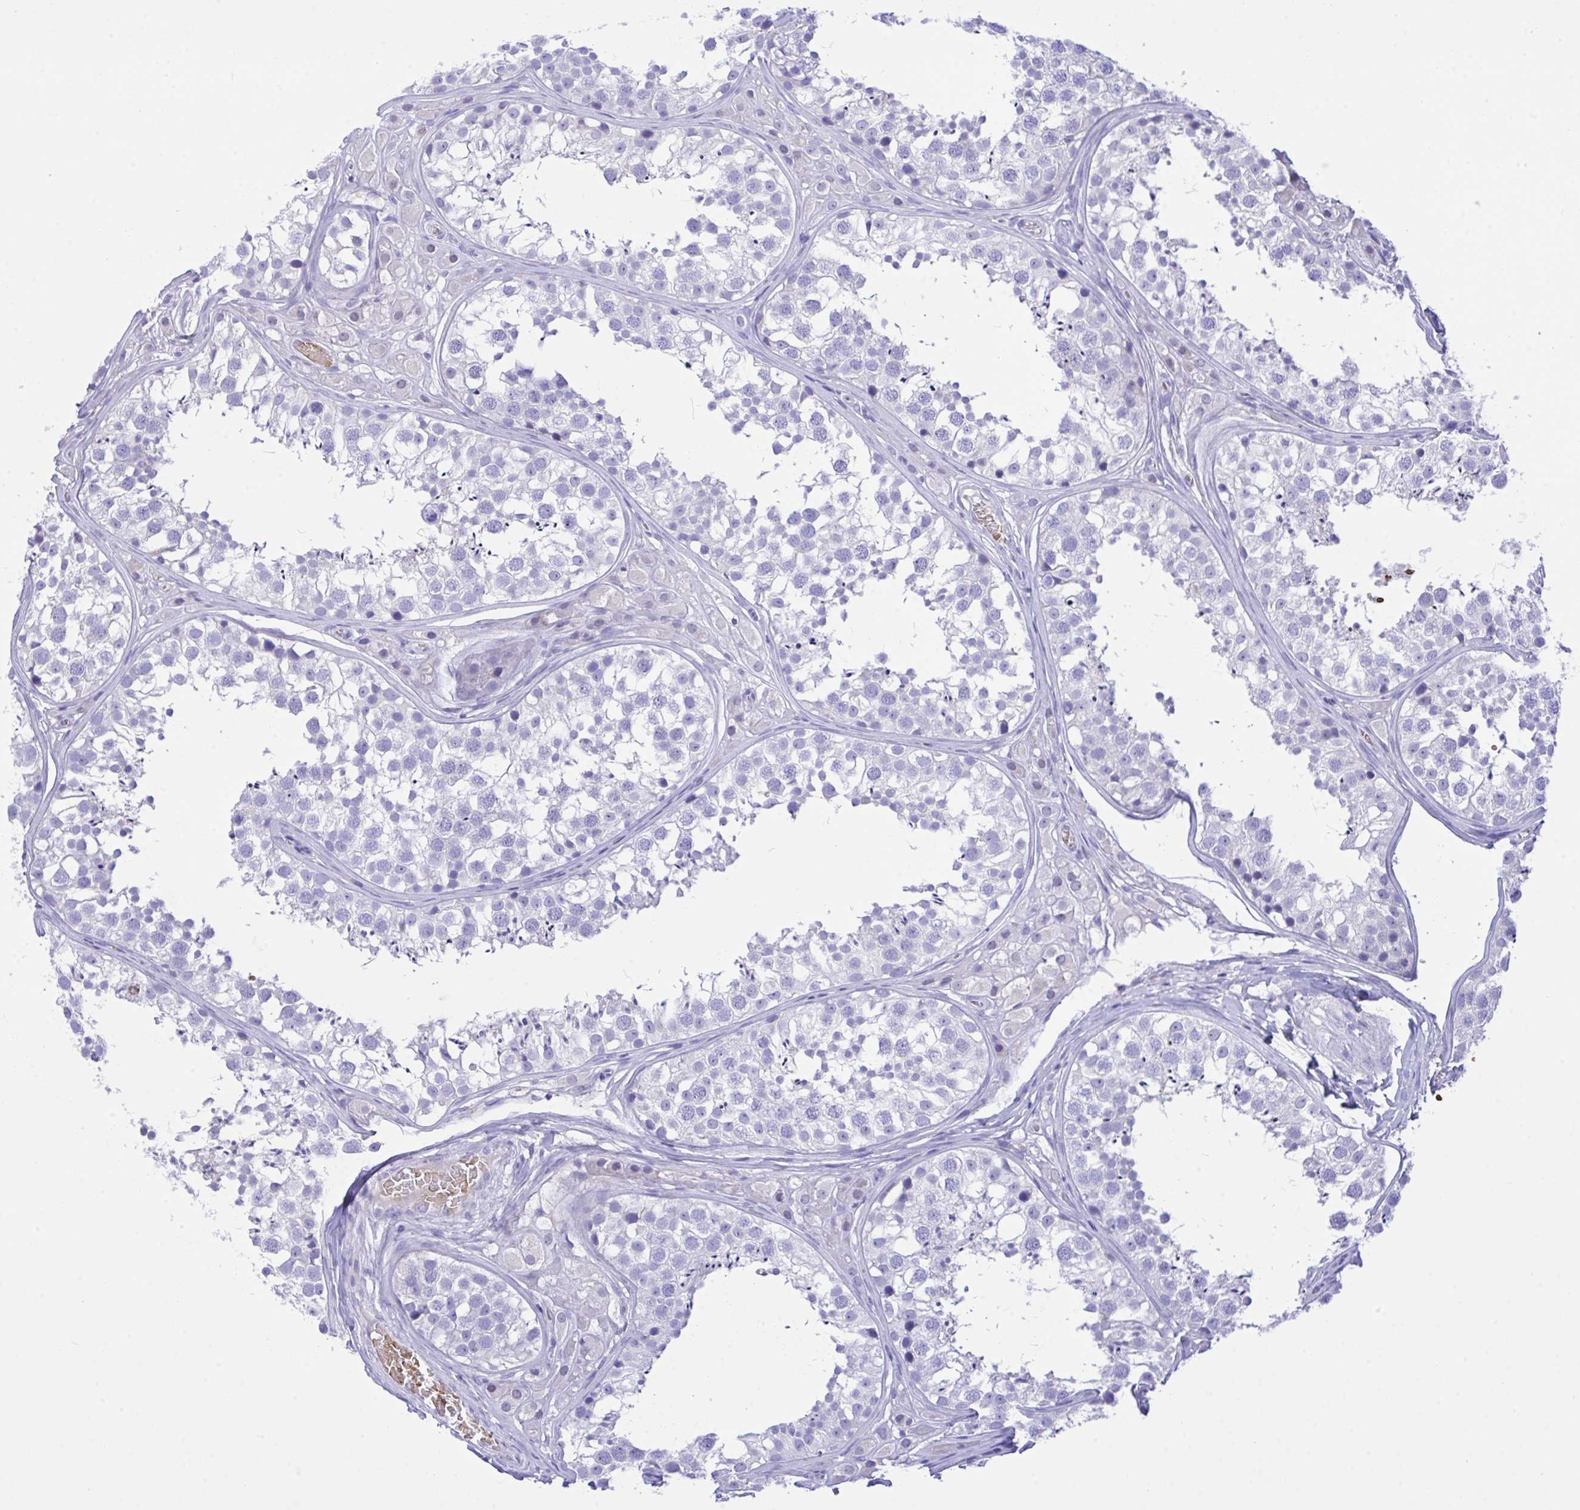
{"staining": {"intensity": "negative", "quantity": "none", "location": "none"}, "tissue": "testis", "cell_type": "Cells in seminiferous ducts", "image_type": "normal", "snomed": [{"axis": "morphology", "description": "Normal tissue, NOS"}, {"axis": "topography", "description": "Testis"}], "caption": "This is an immunohistochemistry histopathology image of unremarkable testis. There is no positivity in cells in seminiferous ducts.", "gene": "ZNF221", "patient": {"sex": "male", "age": 13}}